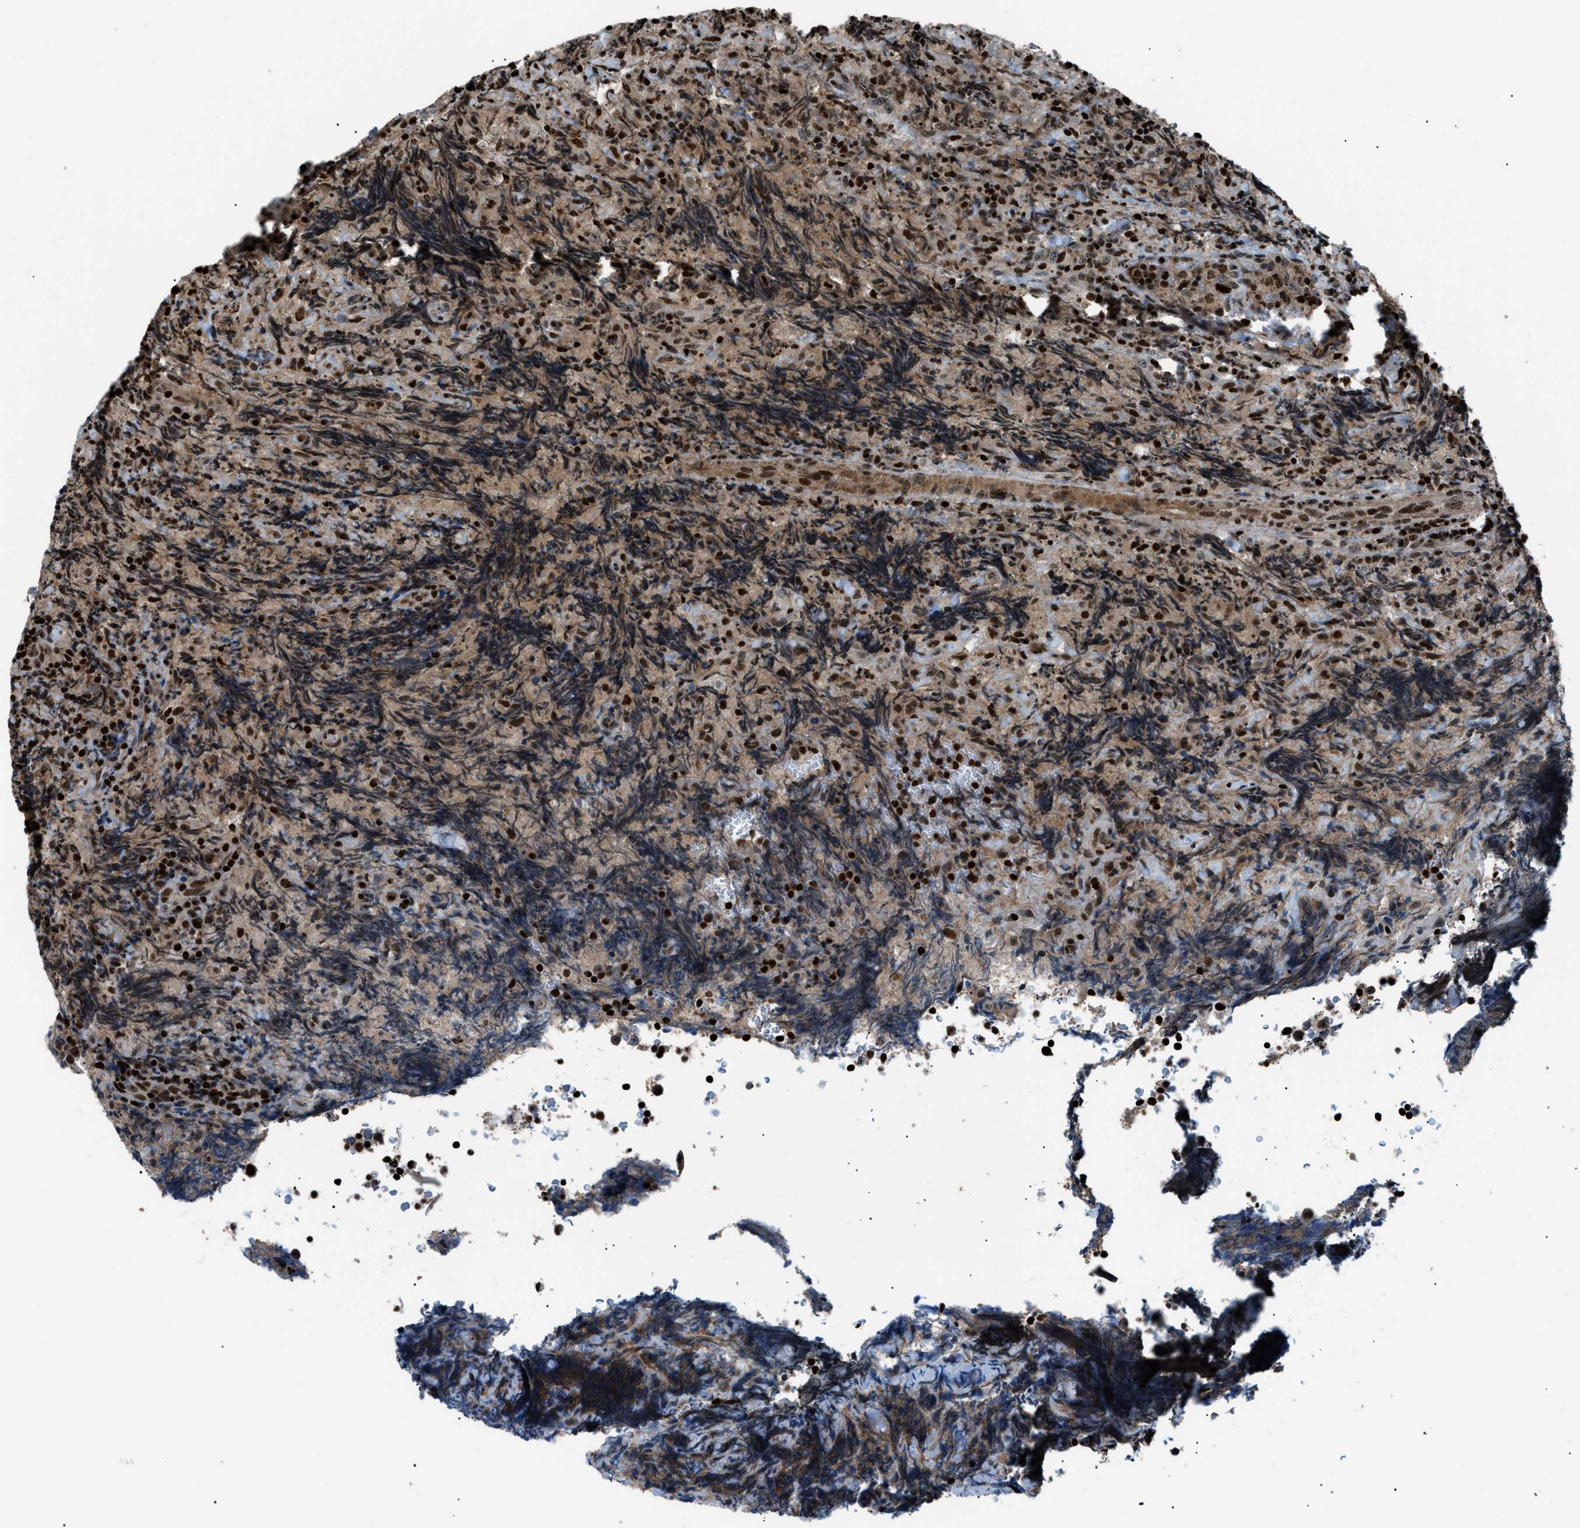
{"staining": {"intensity": "strong", "quantity": "25%-75%", "location": "nuclear"}, "tissue": "lymphoma", "cell_type": "Tumor cells", "image_type": "cancer", "snomed": [{"axis": "morphology", "description": "Malignant lymphoma, non-Hodgkin's type, High grade"}, {"axis": "topography", "description": "Tonsil"}], "caption": "Strong nuclear expression is present in approximately 25%-75% of tumor cells in malignant lymphoma, non-Hodgkin's type (high-grade). The protein is stained brown, and the nuclei are stained in blue (DAB (3,3'-diaminobenzidine) IHC with brightfield microscopy, high magnification).", "gene": "PRKX", "patient": {"sex": "female", "age": 36}}